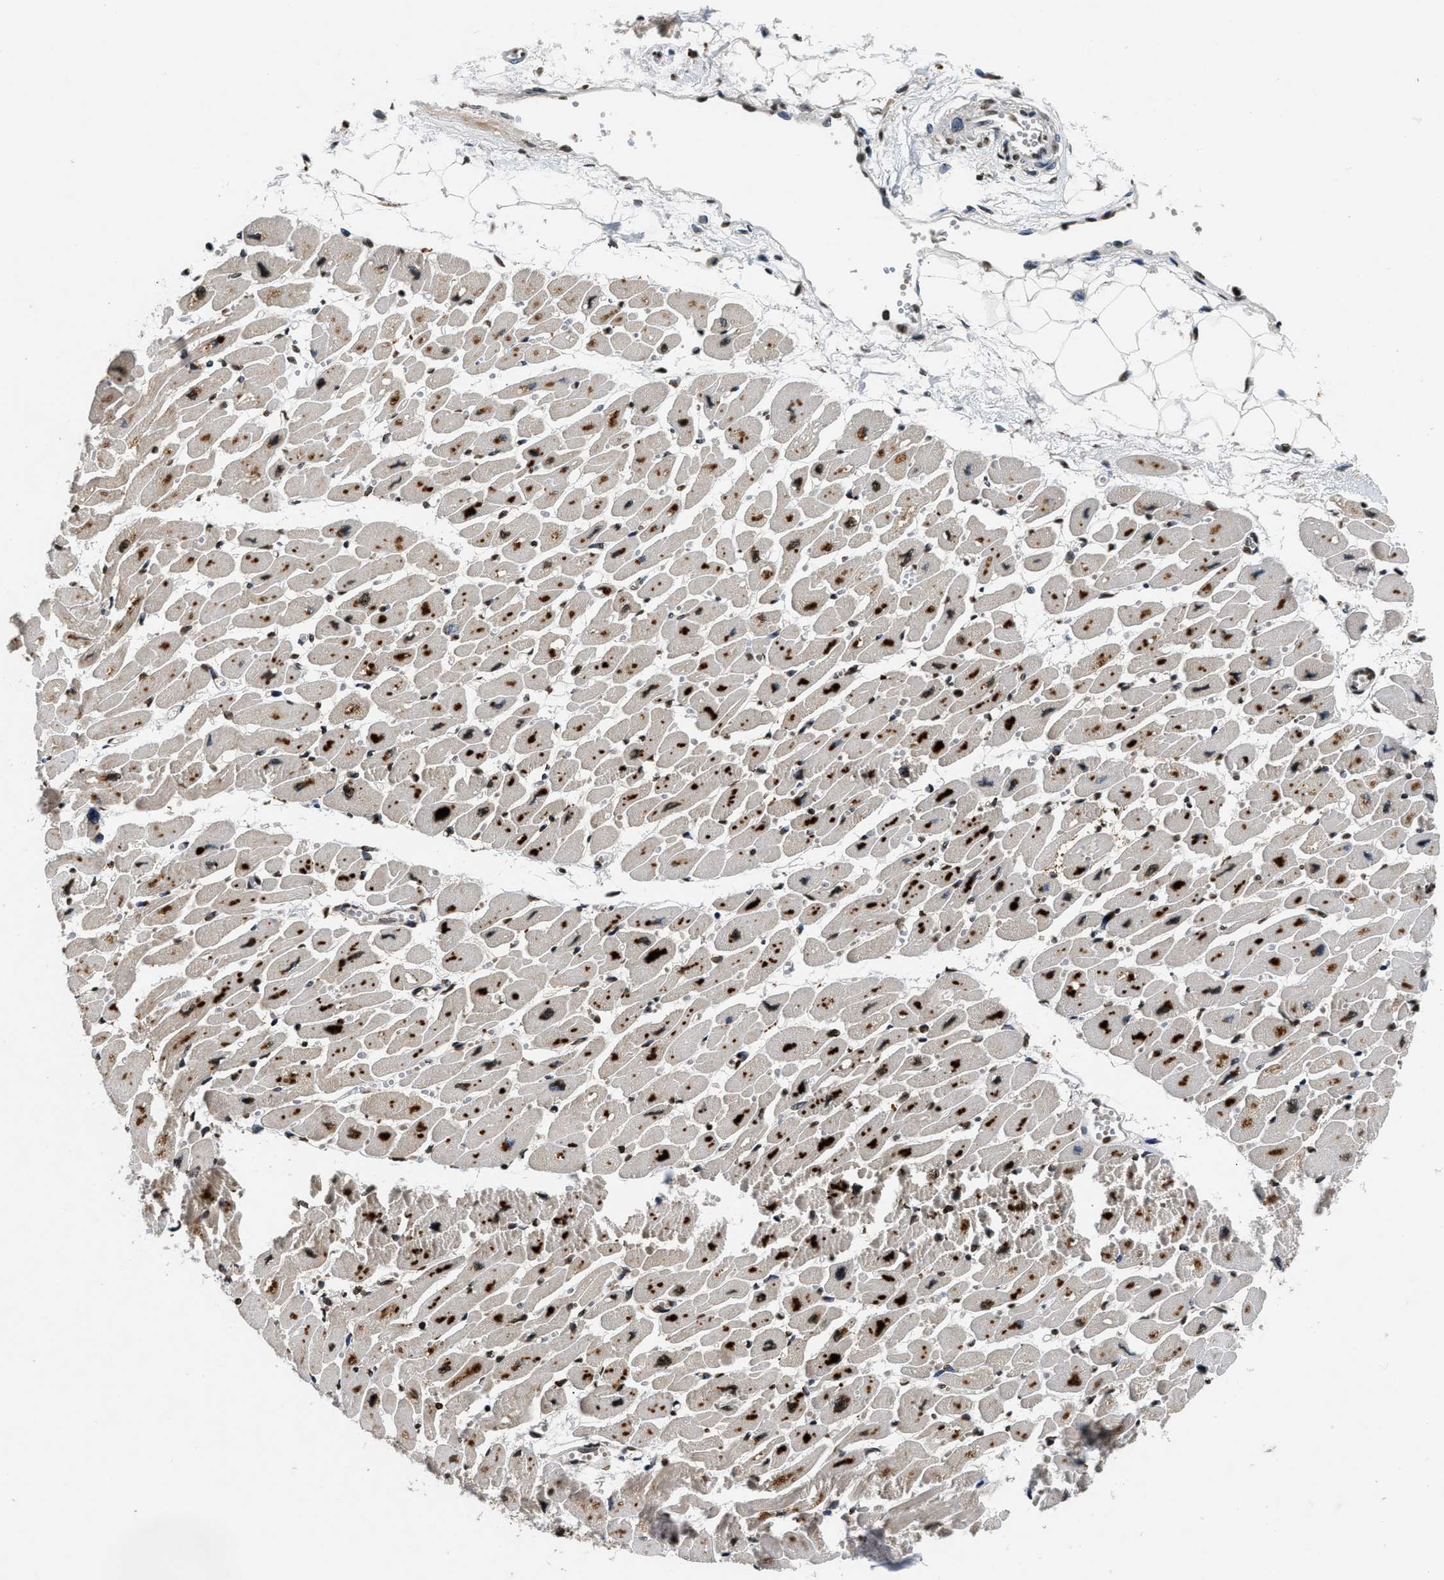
{"staining": {"intensity": "strong", "quantity": ">75%", "location": "nuclear"}, "tissue": "heart muscle", "cell_type": "Cardiomyocytes", "image_type": "normal", "snomed": [{"axis": "morphology", "description": "Normal tissue, NOS"}, {"axis": "topography", "description": "Heart"}], "caption": "A histopathology image showing strong nuclear staining in approximately >75% of cardiomyocytes in benign heart muscle, as visualized by brown immunohistochemical staining.", "gene": "DNASE1L3", "patient": {"sex": "female", "age": 54}}